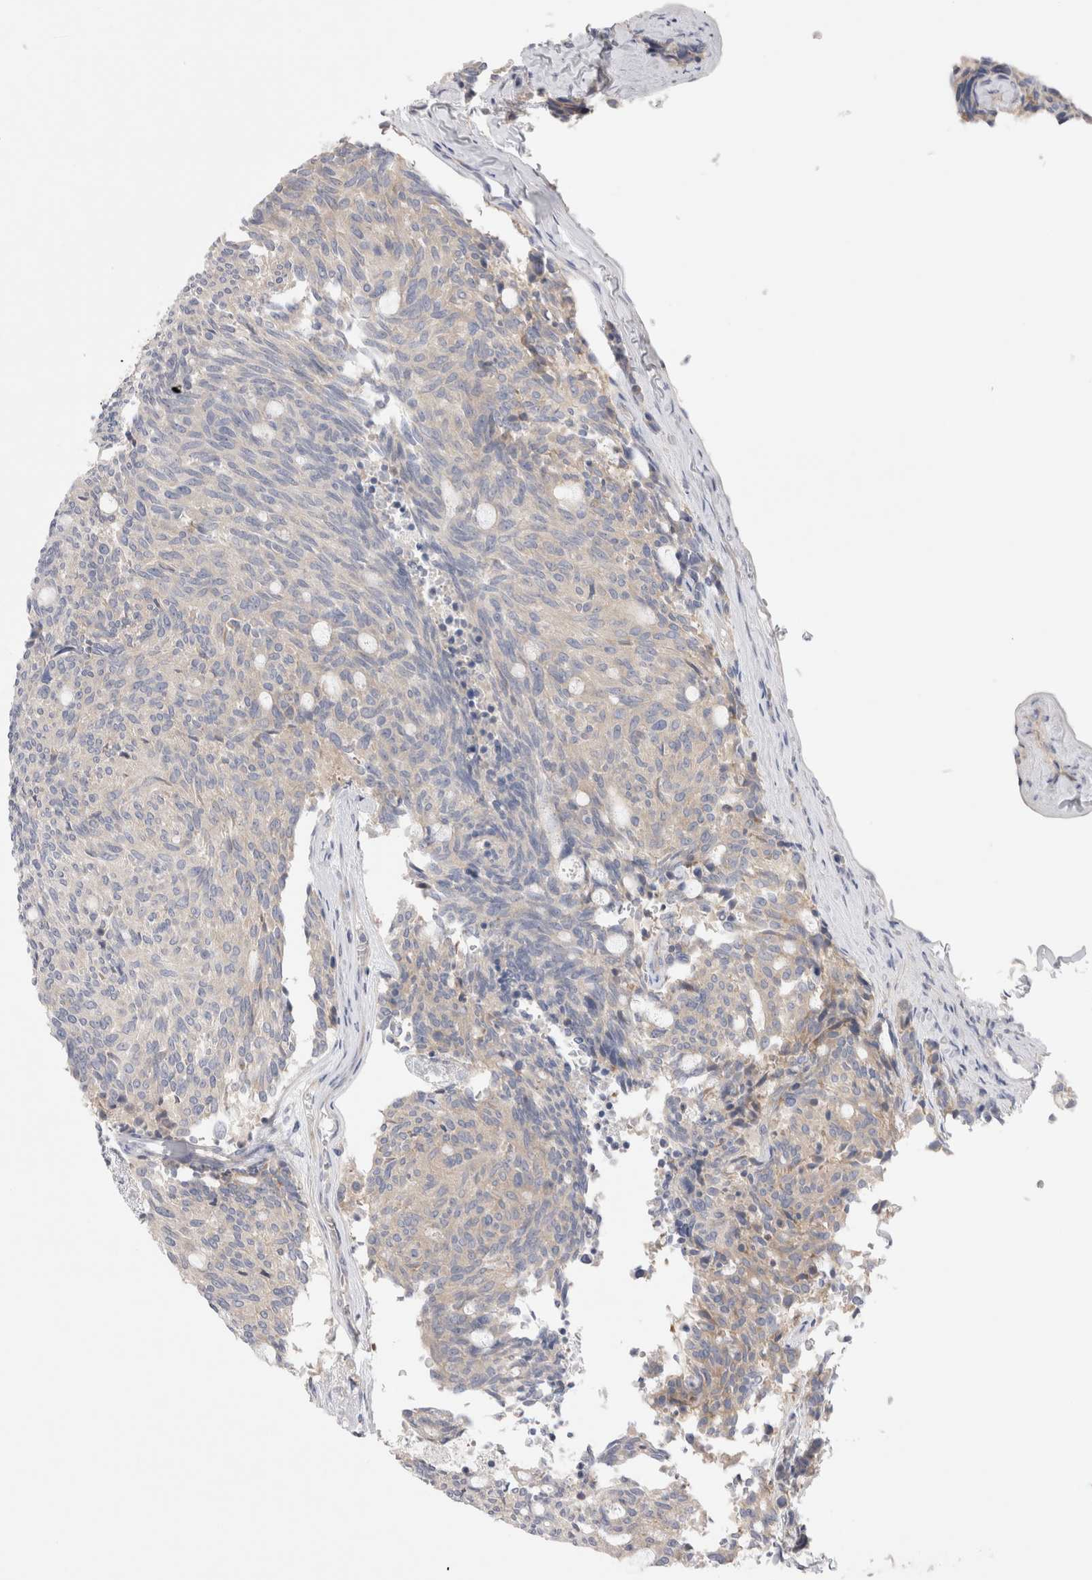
{"staining": {"intensity": "weak", "quantity": "<25%", "location": "cytoplasmic/membranous"}, "tissue": "carcinoid", "cell_type": "Tumor cells", "image_type": "cancer", "snomed": [{"axis": "morphology", "description": "Carcinoid, malignant, NOS"}, {"axis": "topography", "description": "Pancreas"}], "caption": "DAB (3,3'-diaminobenzidine) immunohistochemical staining of carcinoid reveals no significant positivity in tumor cells.", "gene": "RBM12B", "patient": {"sex": "female", "age": 54}}